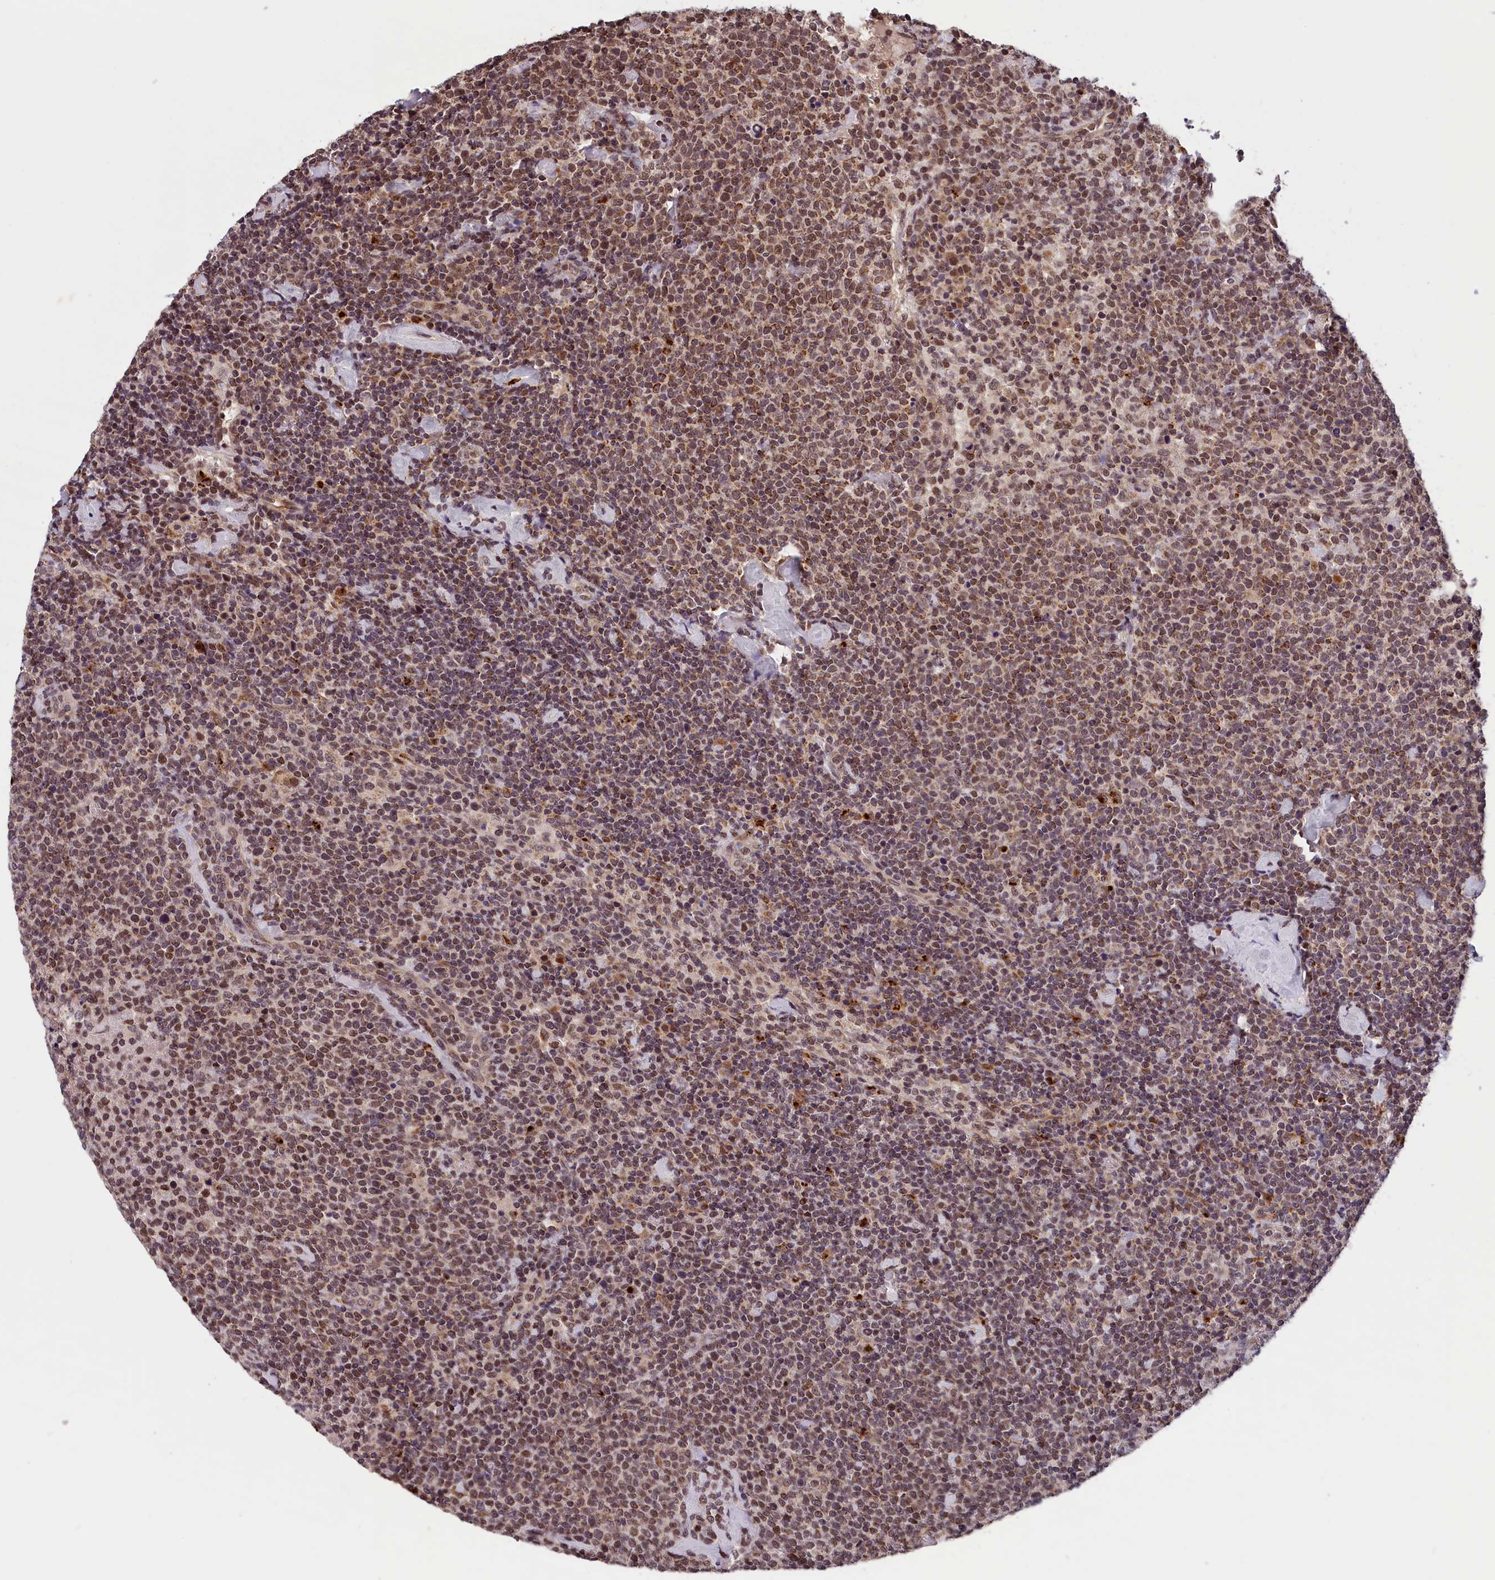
{"staining": {"intensity": "moderate", "quantity": ">75%", "location": "nuclear"}, "tissue": "lymphoma", "cell_type": "Tumor cells", "image_type": "cancer", "snomed": [{"axis": "morphology", "description": "Malignant lymphoma, non-Hodgkin's type, High grade"}, {"axis": "topography", "description": "Lymph node"}], "caption": "This micrograph shows lymphoma stained with IHC to label a protein in brown. The nuclear of tumor cells show moderate positivity for the protein. Nuclei are counter-stained blue.", "gene": "KCNK6", "patient": {"sex": "male", "age": 61}}